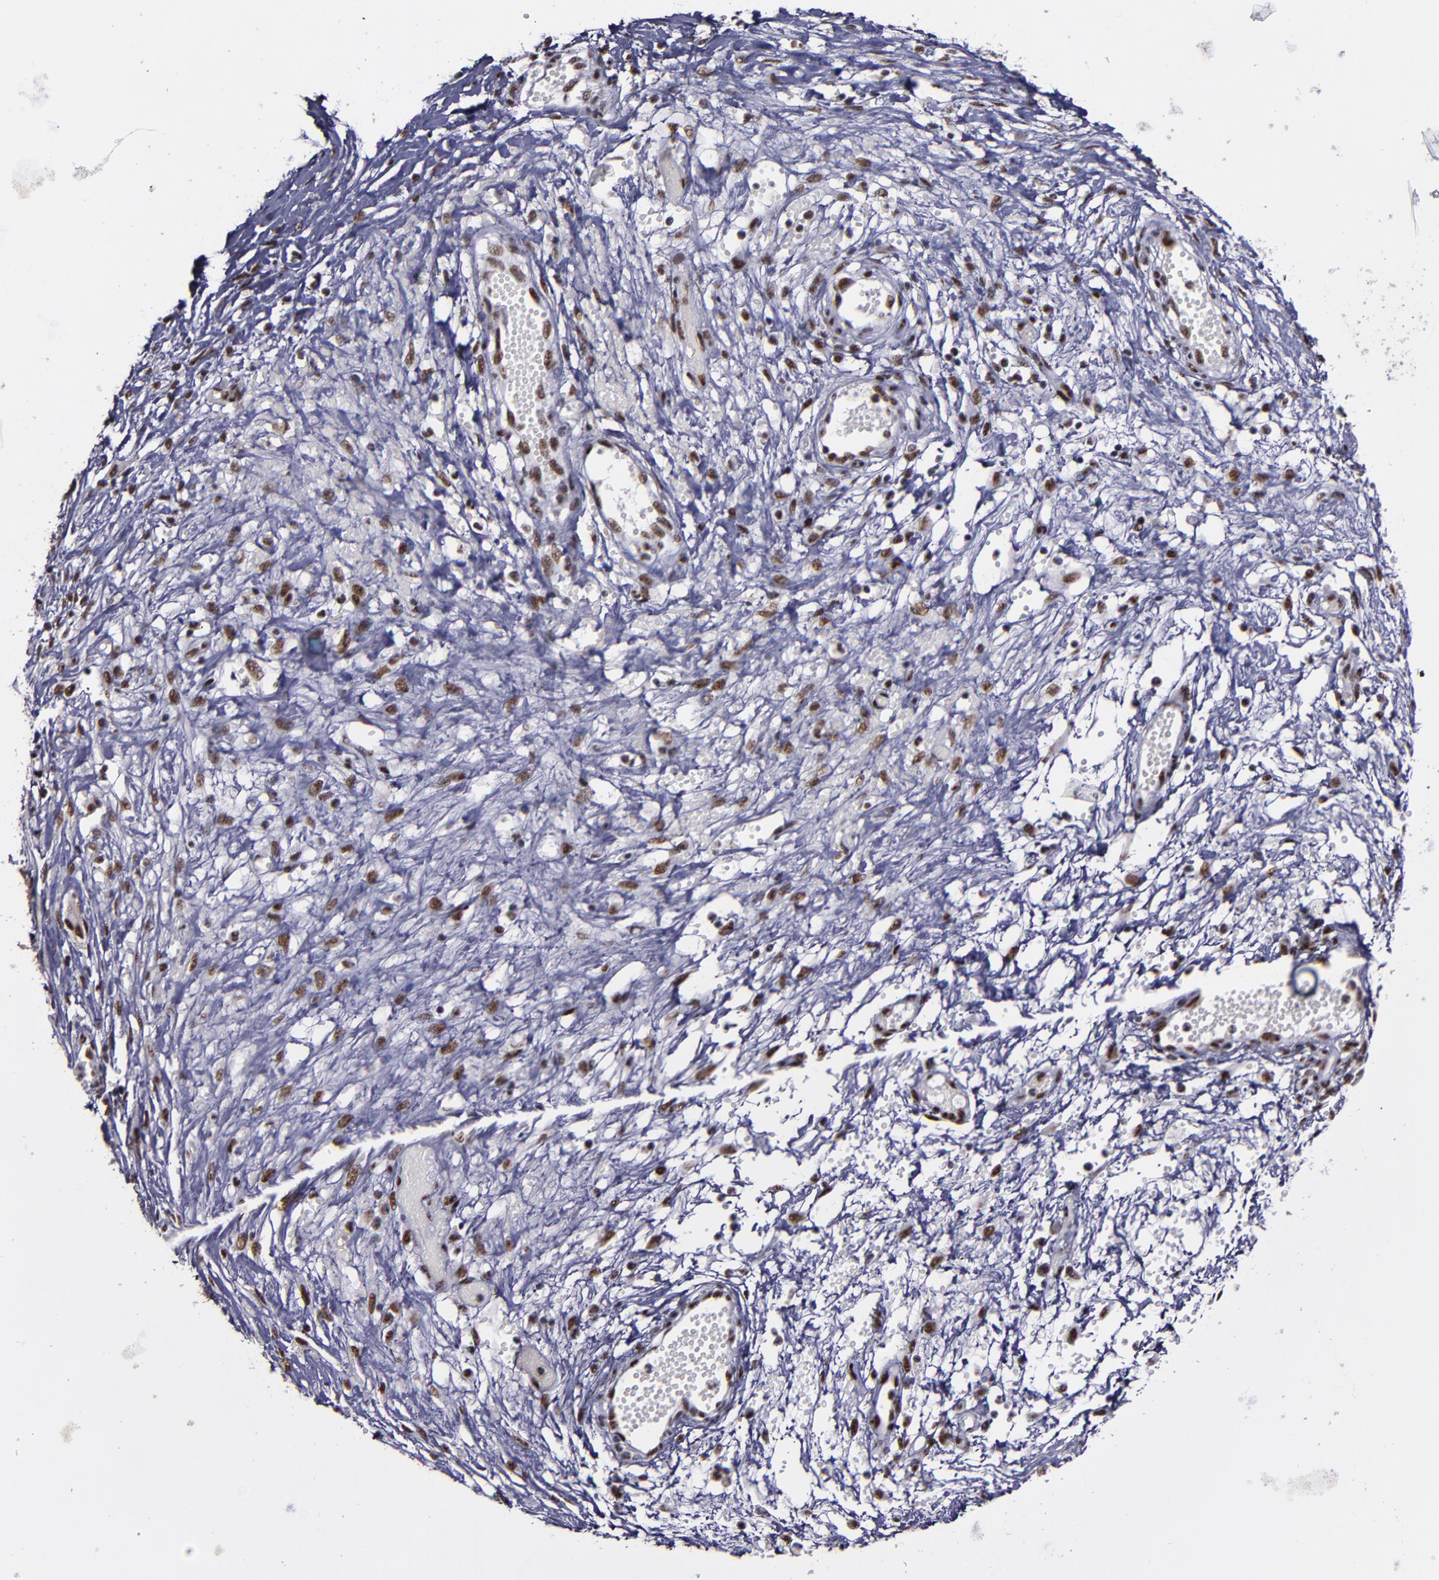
{"staining": {"intensity": "moderate", "quantity": ">75%", "location": "nuclear"}, "tissue": "ovarian cancer", "cell_type": "Tumor cells", "image_type": "cancer", "snomed": [{"axis": "morphology", "description": "Carcinoma, endometroid"}, {"axis": "topography", "description": "Ovary"}], "caption": "Immunohistochemical staining of human endometroid carcinoma (ovarian) shows medium levels of moderate nuclear positivity in about >75% of tumor cells.", "gene": "PPP4R3A", "patient": {"sex": "female", "age": 42}}